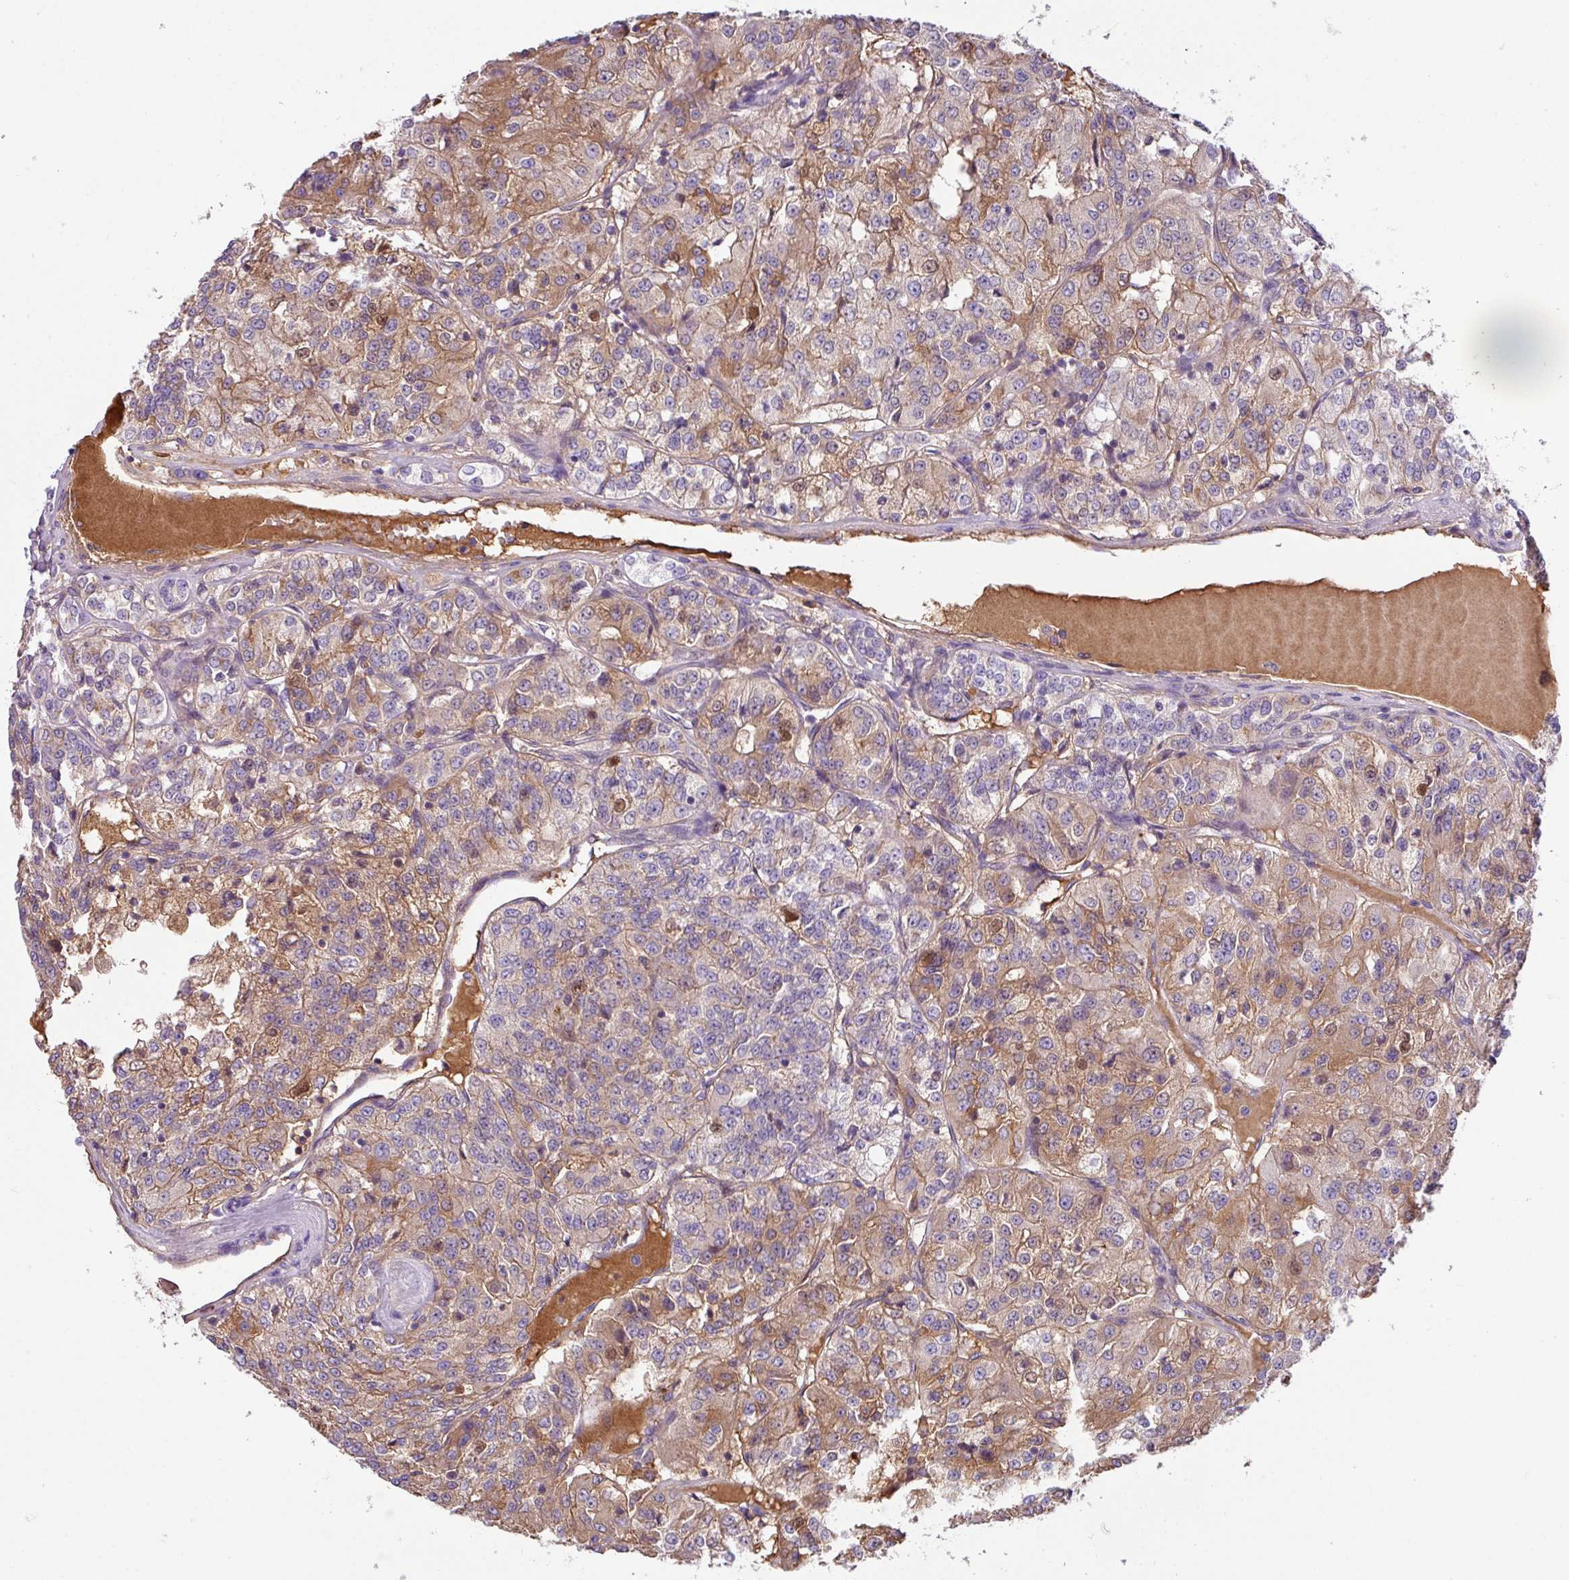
{"staining": {"intensity": "moderate", "quantity": "25%-75%", "location": "cytoplasmic/membranous"}, "tissue": "renal cancer", "cell_type": "Tumor cells", "image_type": "cancer", "snomed": [{"axis": "morphology", "description": "Adenocarcinoma, NOS"}, {"axis": "topography", "description": "Kidney"}], "caption": "Renal adenocarcinoma stained with DAB IHC shows medium levels of moderate cytoplasmic/membranous positivity in approximately 25%-75% of tumor cells.", "gene": "DNAL1", "patient": {"sex": "female", "age": 63}}